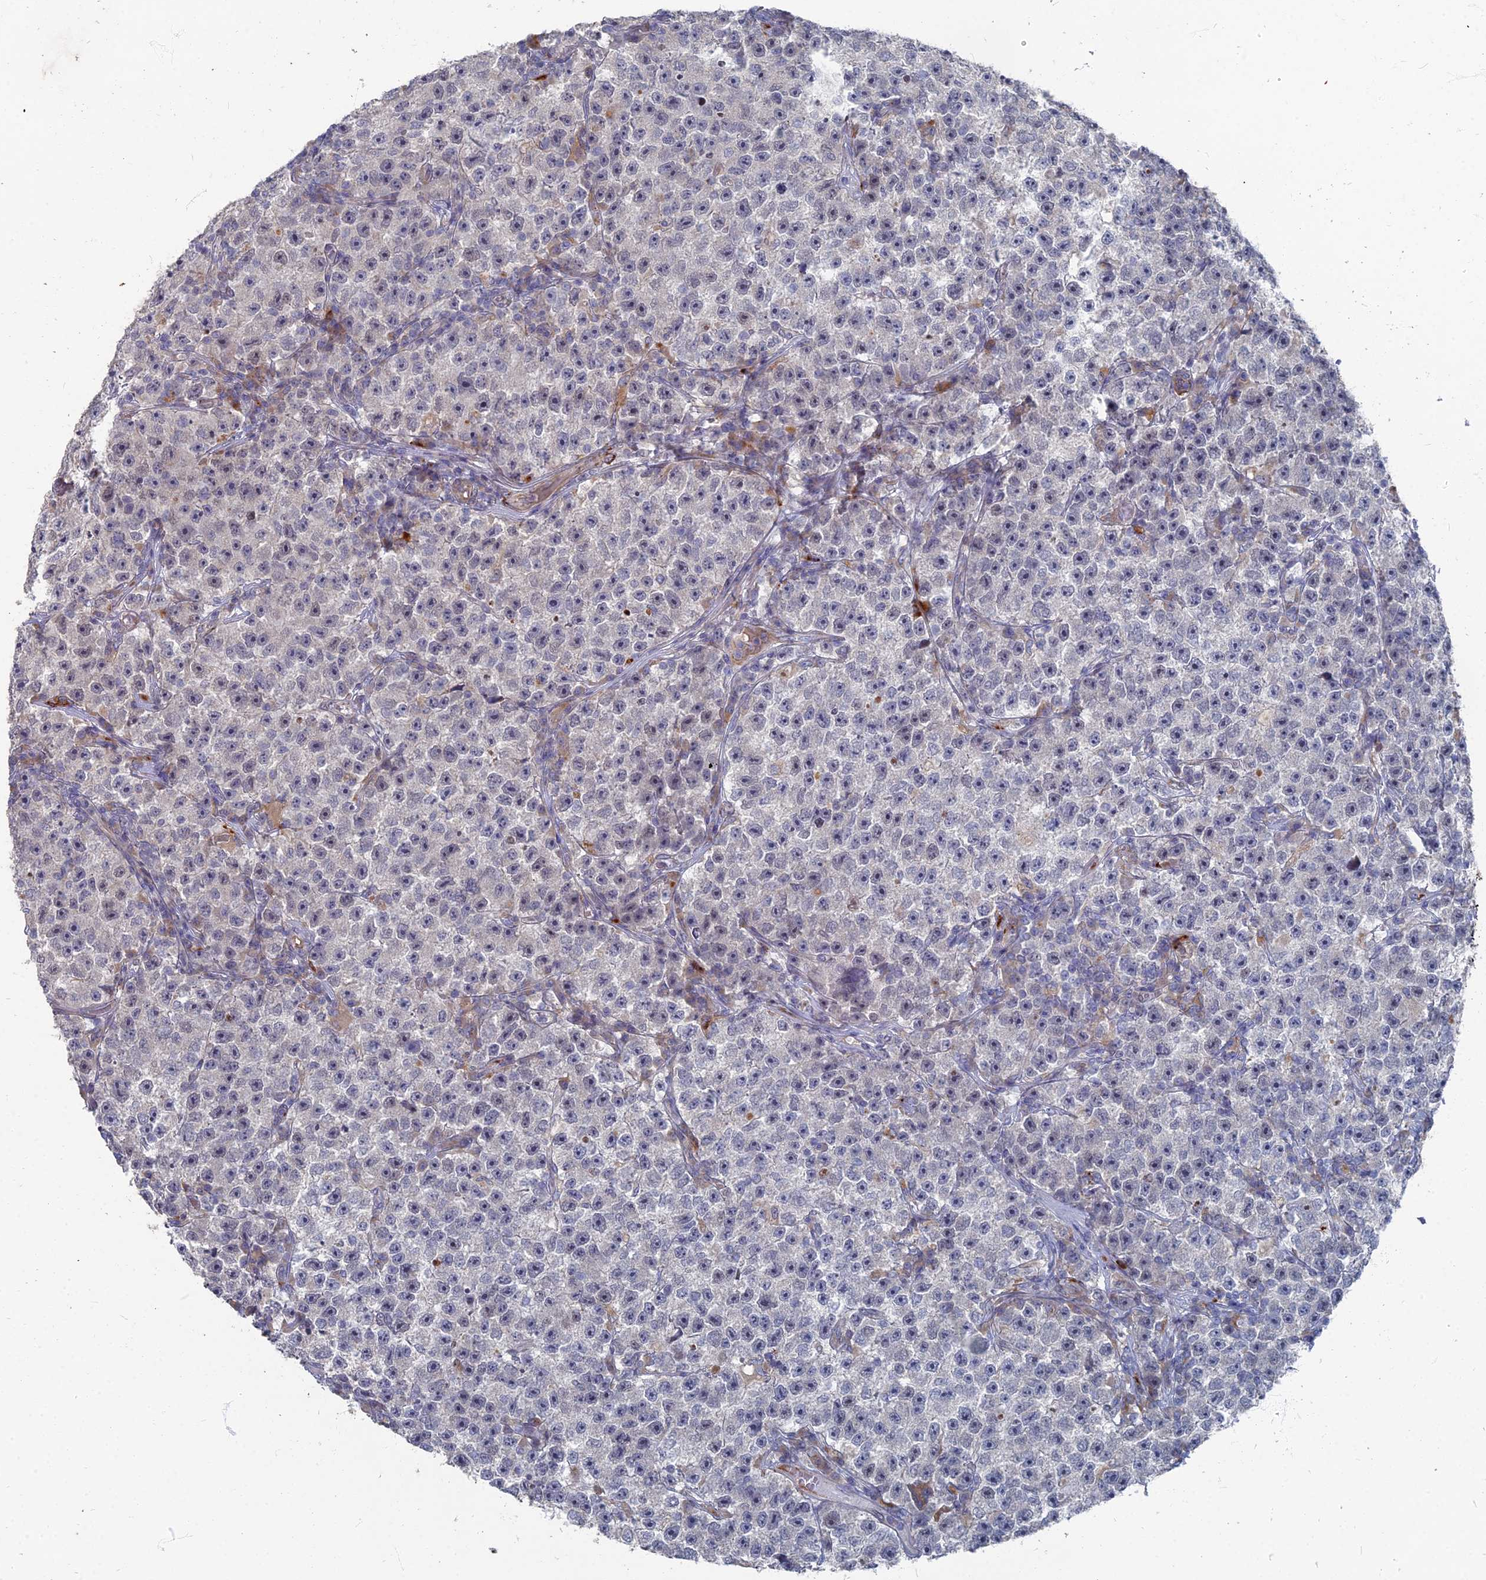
{"staining": {"intensity": "negative", "quantity": "none", "location": "none"}, "tissue": "testis cancer", "cell_type": "Tumor cells", "image_type": "cancer", "snomed": [{"axis": "morphology", "description": "Seminoma, NOS"}, {"axis": "topography", "description": "Testis"}], "caption": "An IHC image of testis cancer (seminoma) is shown. There is no staining in tumor cells of testis cancer (seminoma). (Stains: DAB (3,3'-diaminobenzidine) IHC with hematoxylin counter stain, Microscopy: brightfield microscopy at high magnification).", "gene": "TMEM128", "patient": {"sex": "male", "age": 22}}